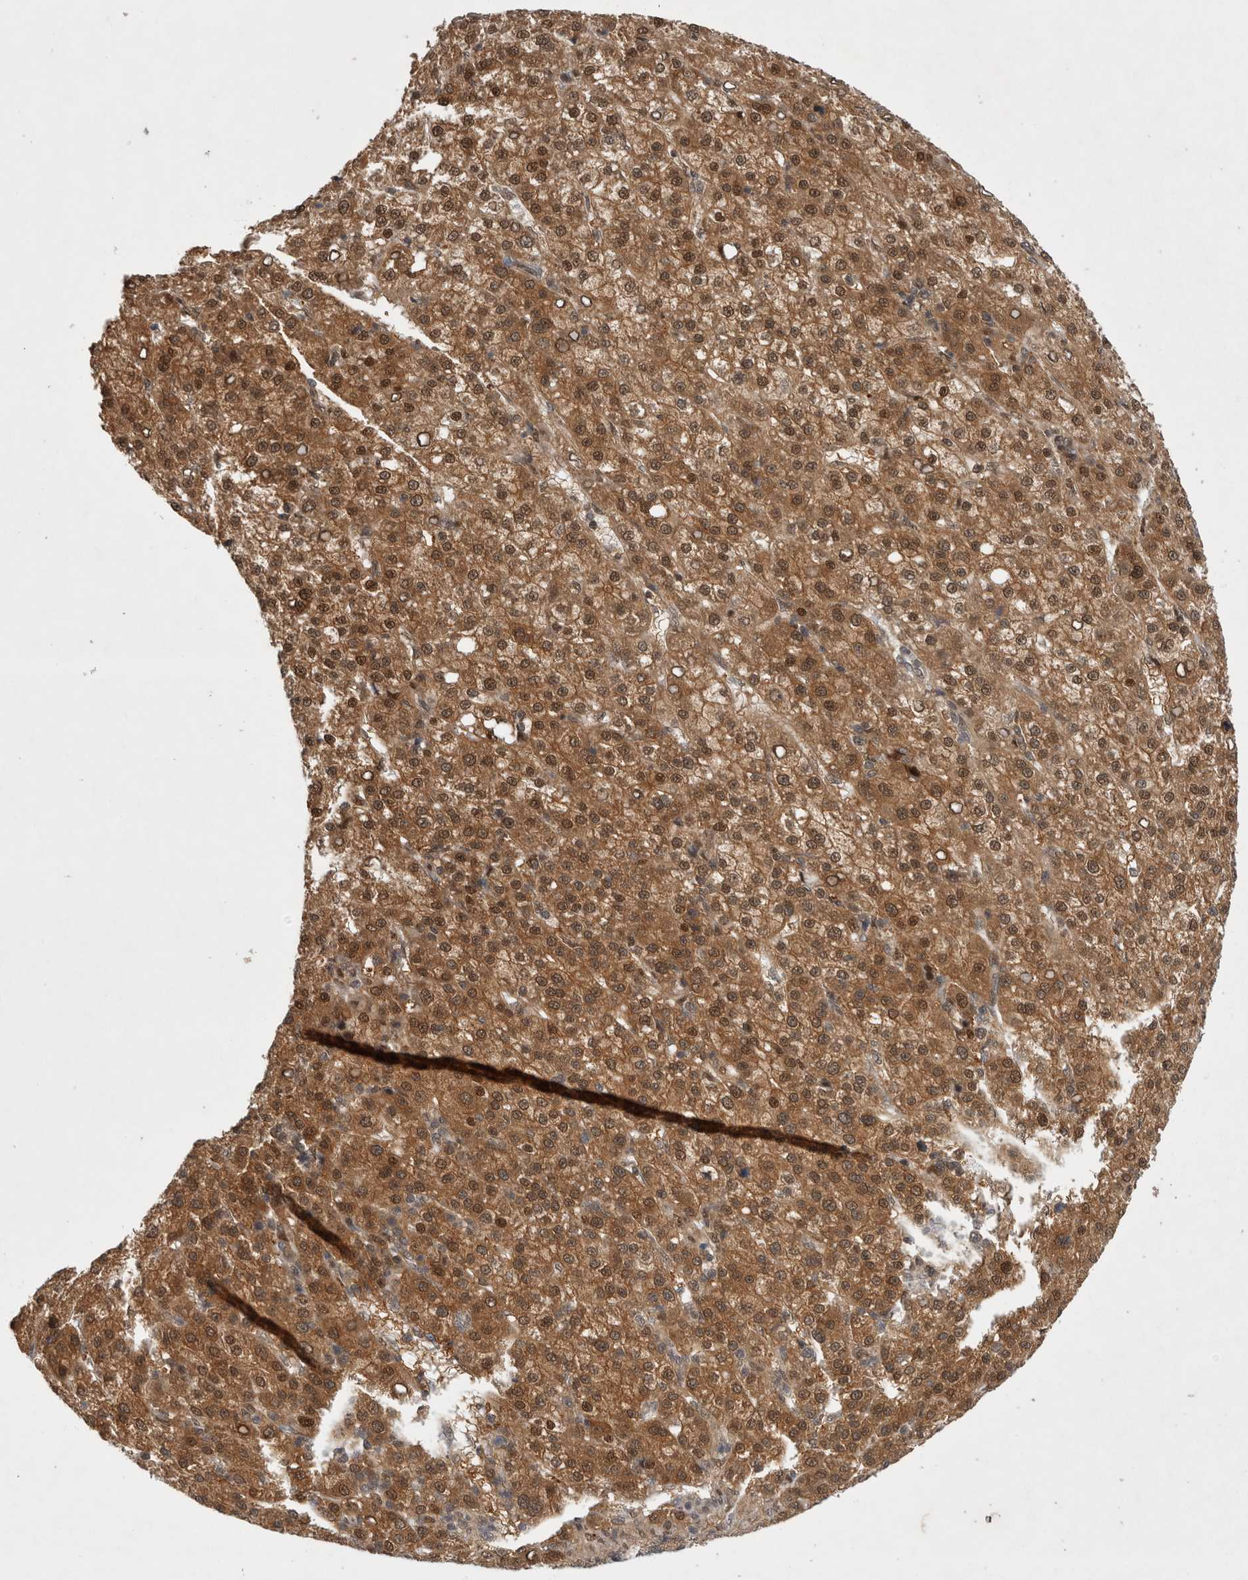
{"staining": {"intensity": "moderate", "quantity": ">75%", "location": "cytoplasmic/membranous,nuclear"}, "tissue": "liver cancer", "cell_type": "Tumor cells", "image_type": "cancer", "snomed": [{"axis": "morphology", "description": "Carcinoma, Hepatocellular, NOS"}, {"axis": "topography", "description": "Liver"}], "caption": "IHC (DAB (3,3'-diaminobenzidine)) staining of human liver cancer (hepatocellular carcinoma) exhibits moderate cytoplasmic/membranous and nuclear protein staining in approximately >75% of tumor cells.", "gene": "PSMB2", "patient": {"sex": "female", "age": 58}}